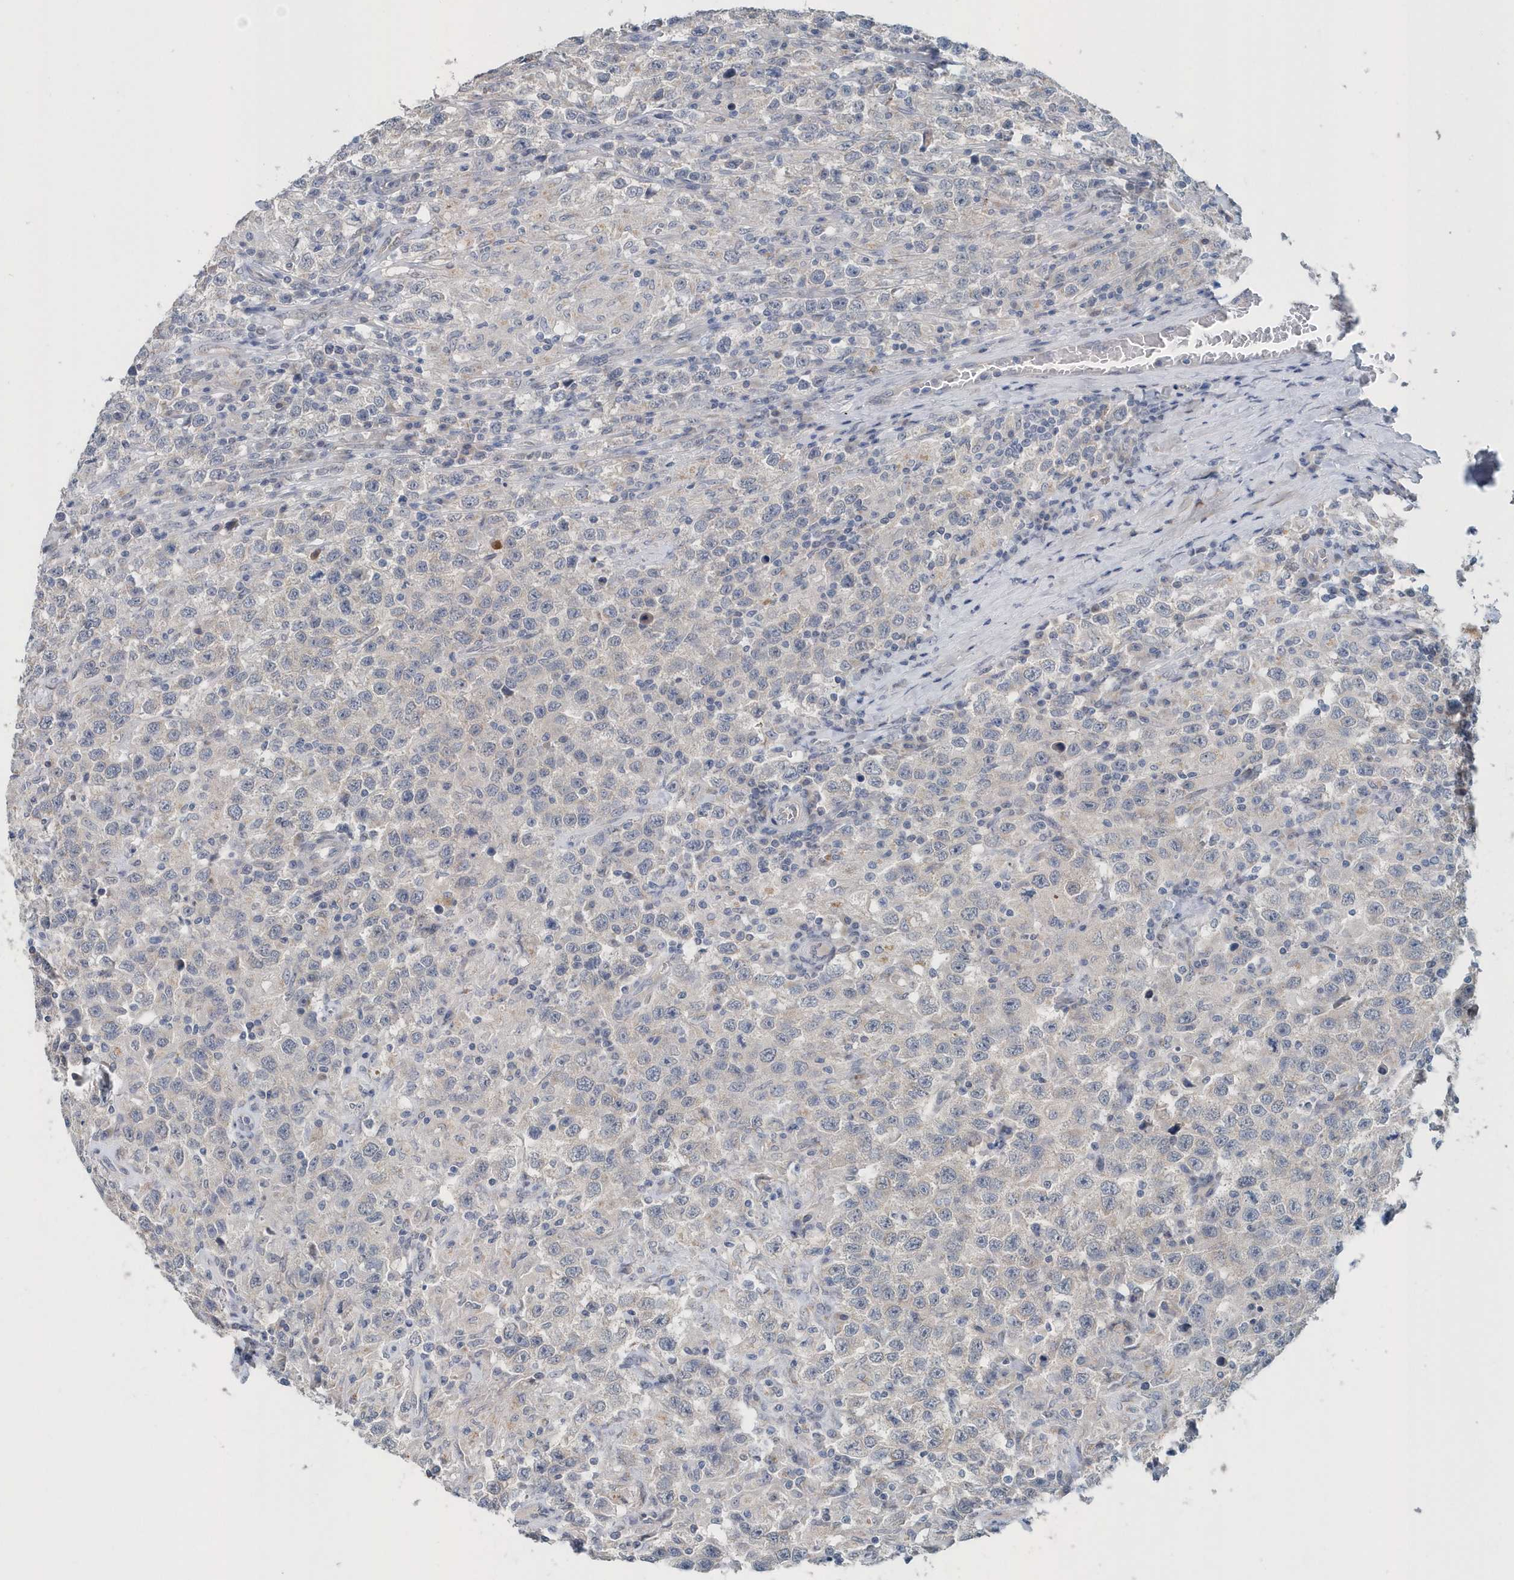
{"staining": {"intensity": "negative", "quantity": "none", "location": "none"}, "tissue": "testis cancer", "cell_type": "Tumor cells", "image_type": "cancer", "snomed": [{"axis": "morphology", "description": "Seminoma, NOS"}, {"axis": "topography", "description": "Testis"}], "caption": "The micrograph exhibits no staining of tumor cells in testis cancer (seminoma).", "gene": "PFN2", "patient": {"sex": "male", "age": 41}}